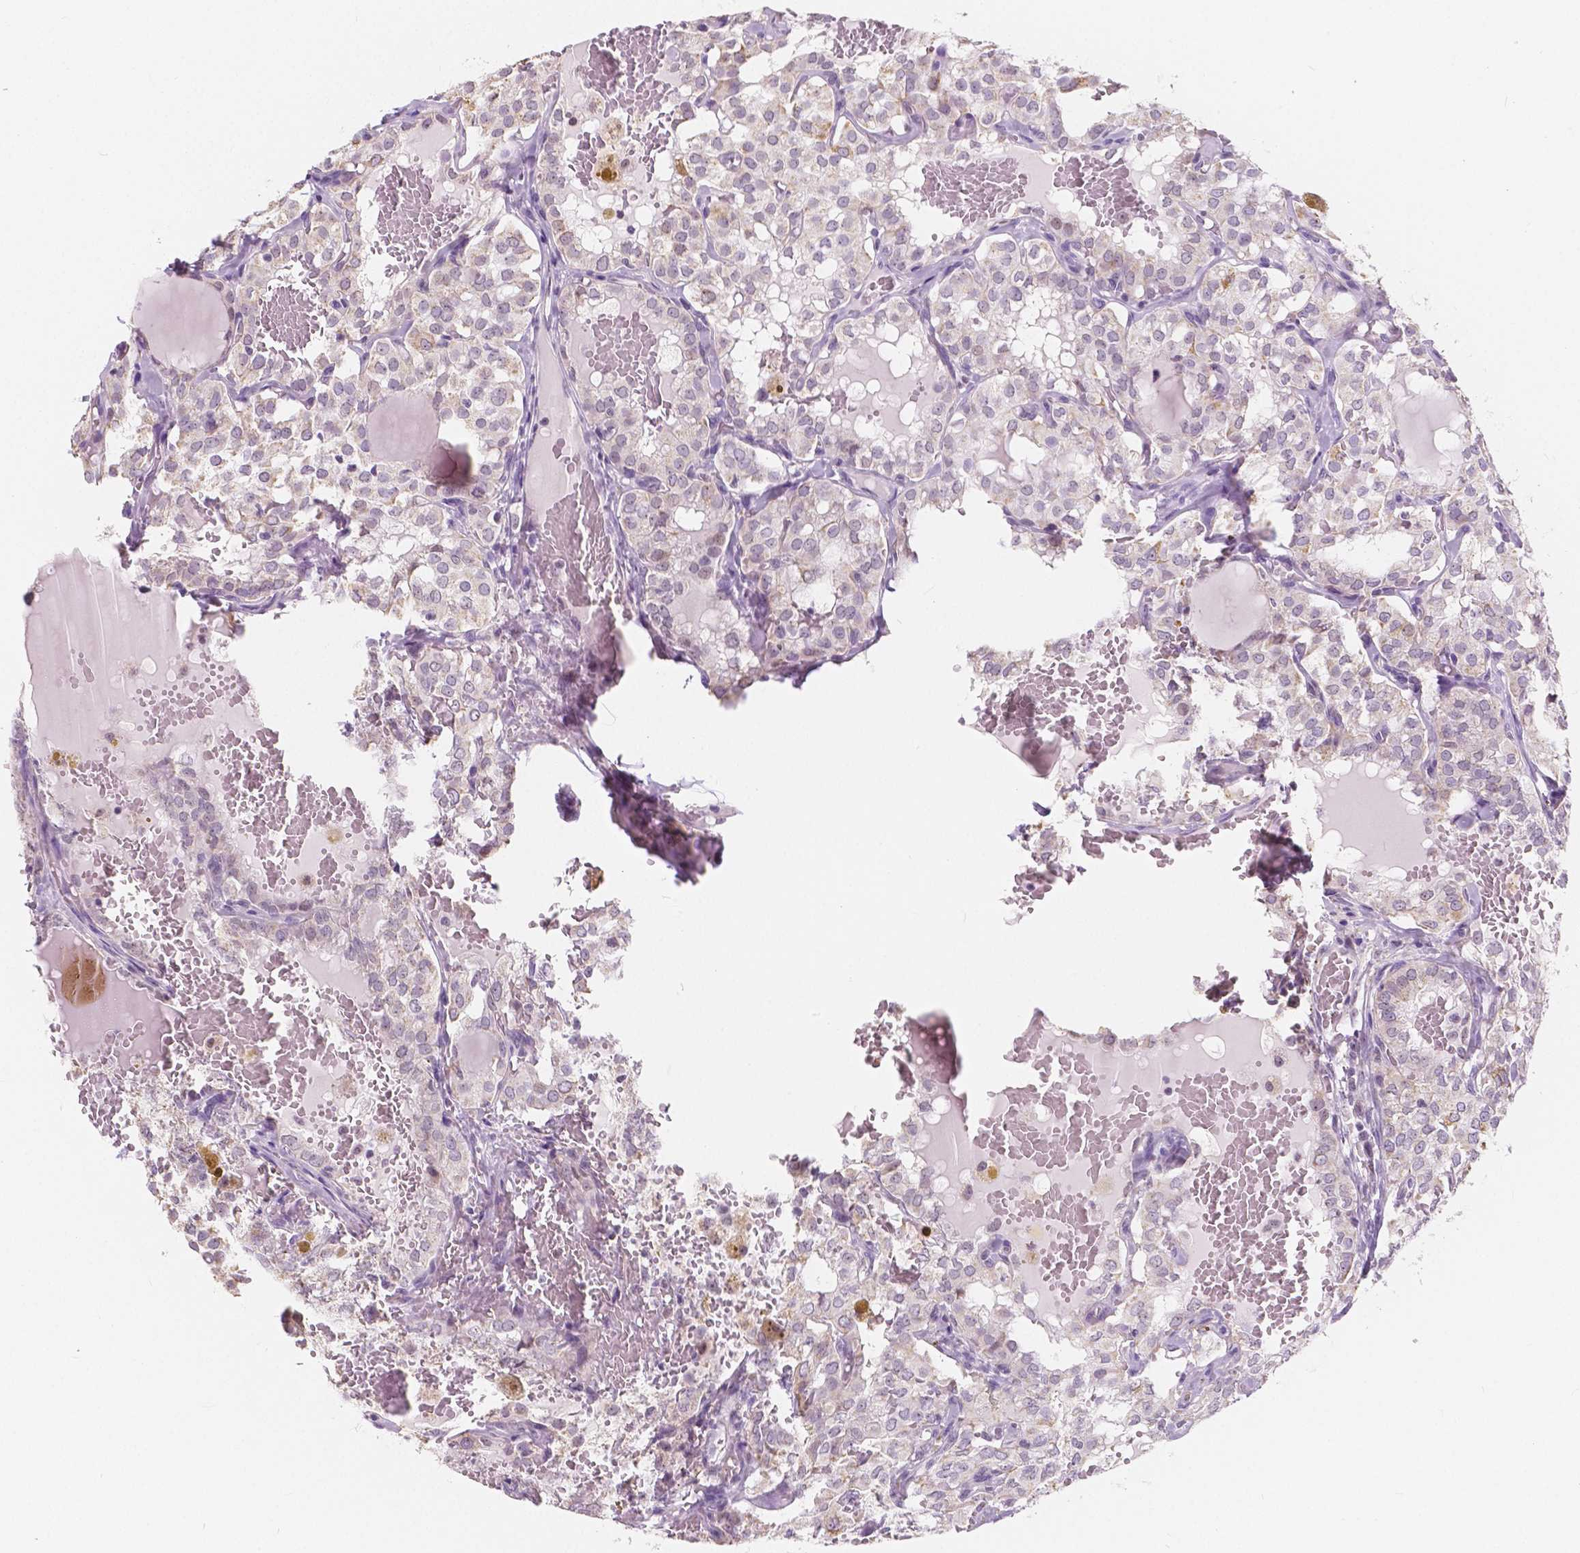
{"staining": {"intensity": "negative", "quantity": "none", "location": "none"}, "tissue": "thyroid cancer", "cell_type": "Tumor cells", "image_type": "cancer", "snomed": [{"axis": "morphology", "description": "Papillary adenocarcinoma, NOS"}, {"axis": "topography", "description": "Thyroid gland"}], "caption": "Image shows no protein positivity in tumor cells of thyroid cancer (papillary adenocarcinoma) tissue. (Brightfield microscopy of DAB (3,3'-diaminobenzidine) IHC at high magnification).", "gene": "NOLC1", "patient": {"sex": "male", "age": 20}}